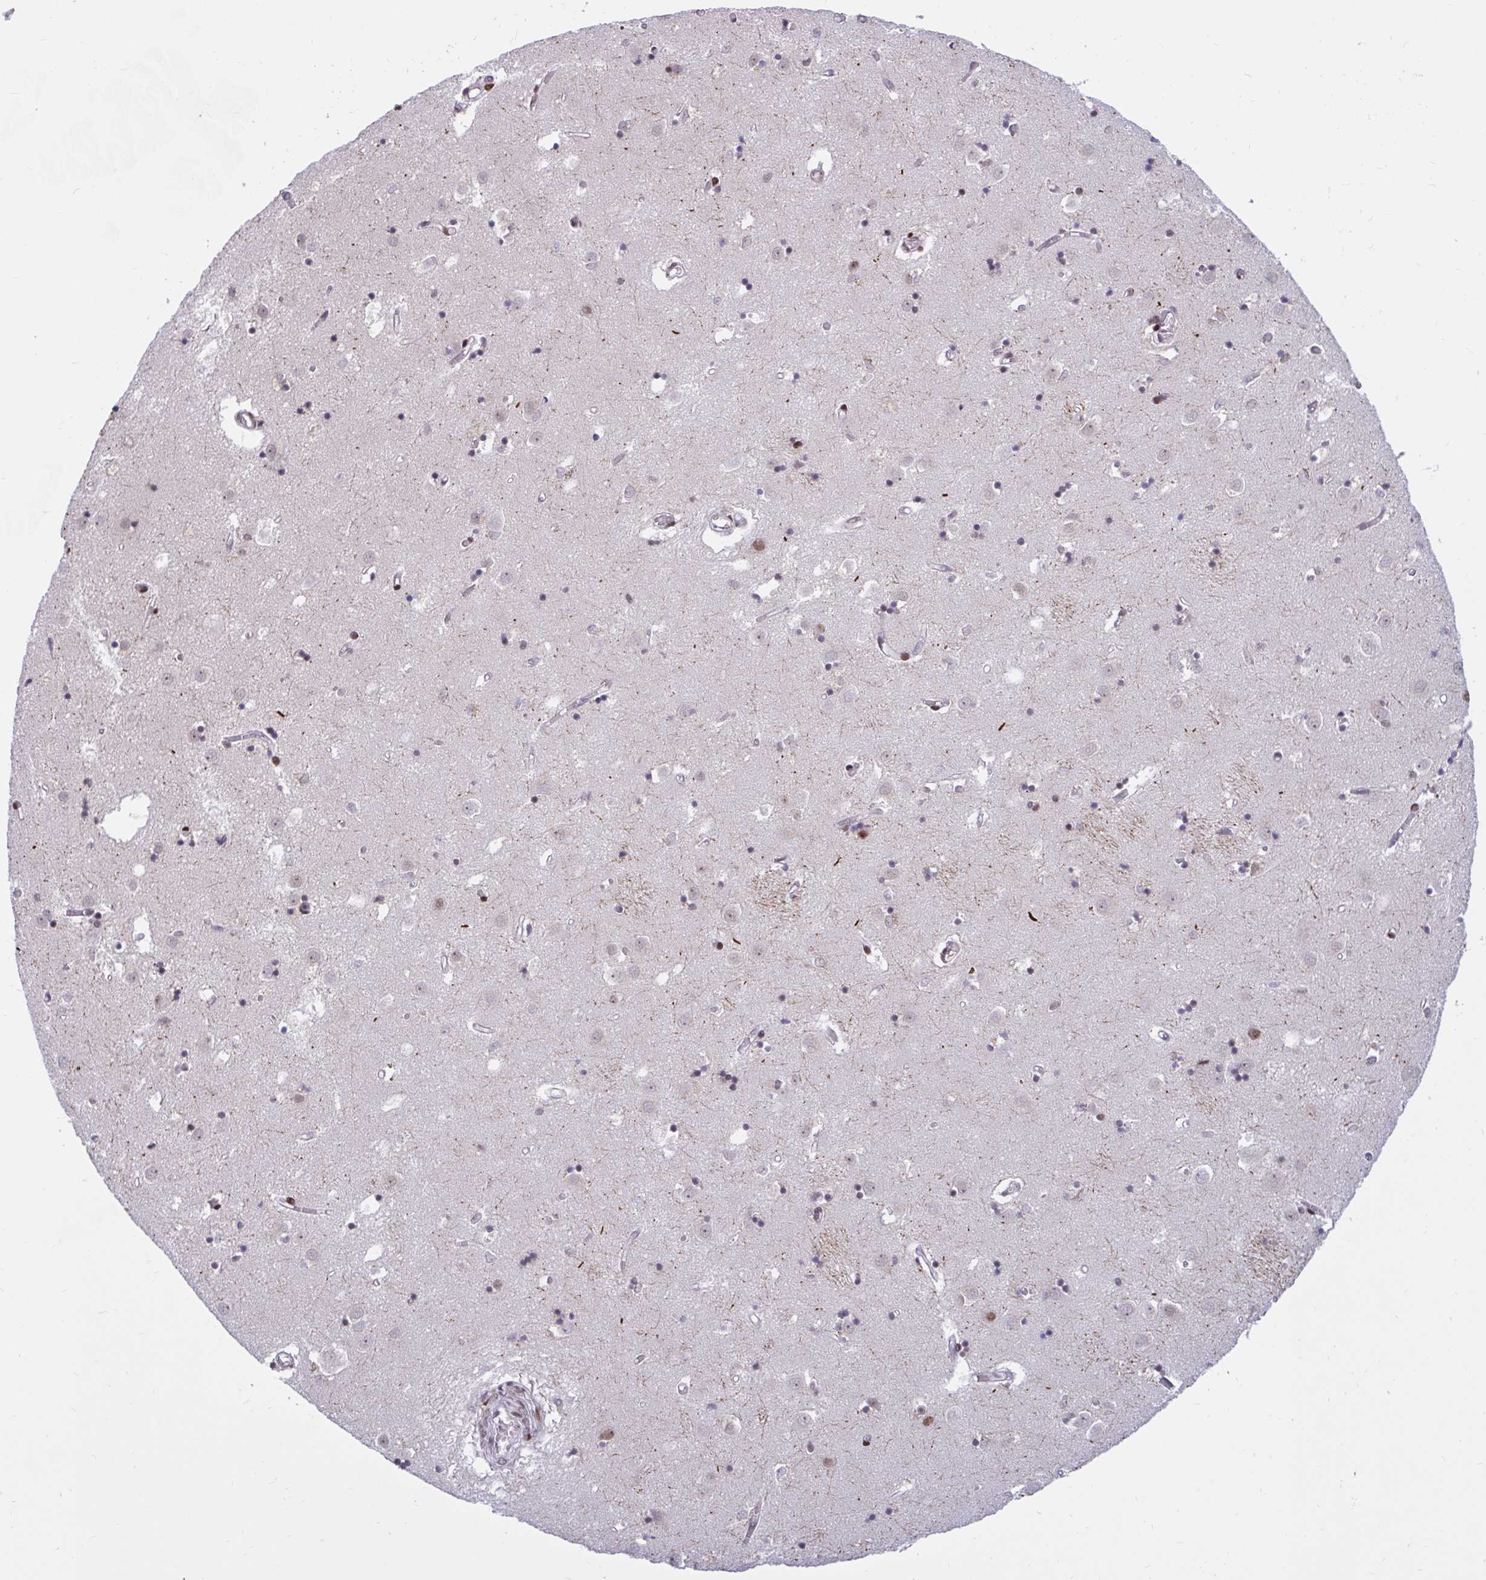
{"staining": {"intensity": "weak", "quantity": "<25%", "location": "nuclear"}, "tissue": "caudate", "cell_type": "Glial cells", "image_type": "normal", "snomed": [{"axis": "morphology", "description": "Normal tissue, NOS"}, {"axis": "topography", "description": "Lateral ventricle wall"}], "caption": "Benign caudate was stained to show a protein in brown. There is no significant staining in glial cells. (DAB IHC visualized using brightfield microscopy, high magnification).", "gene": "PHF10", "patient": {"sex": "male", "age": 70}}